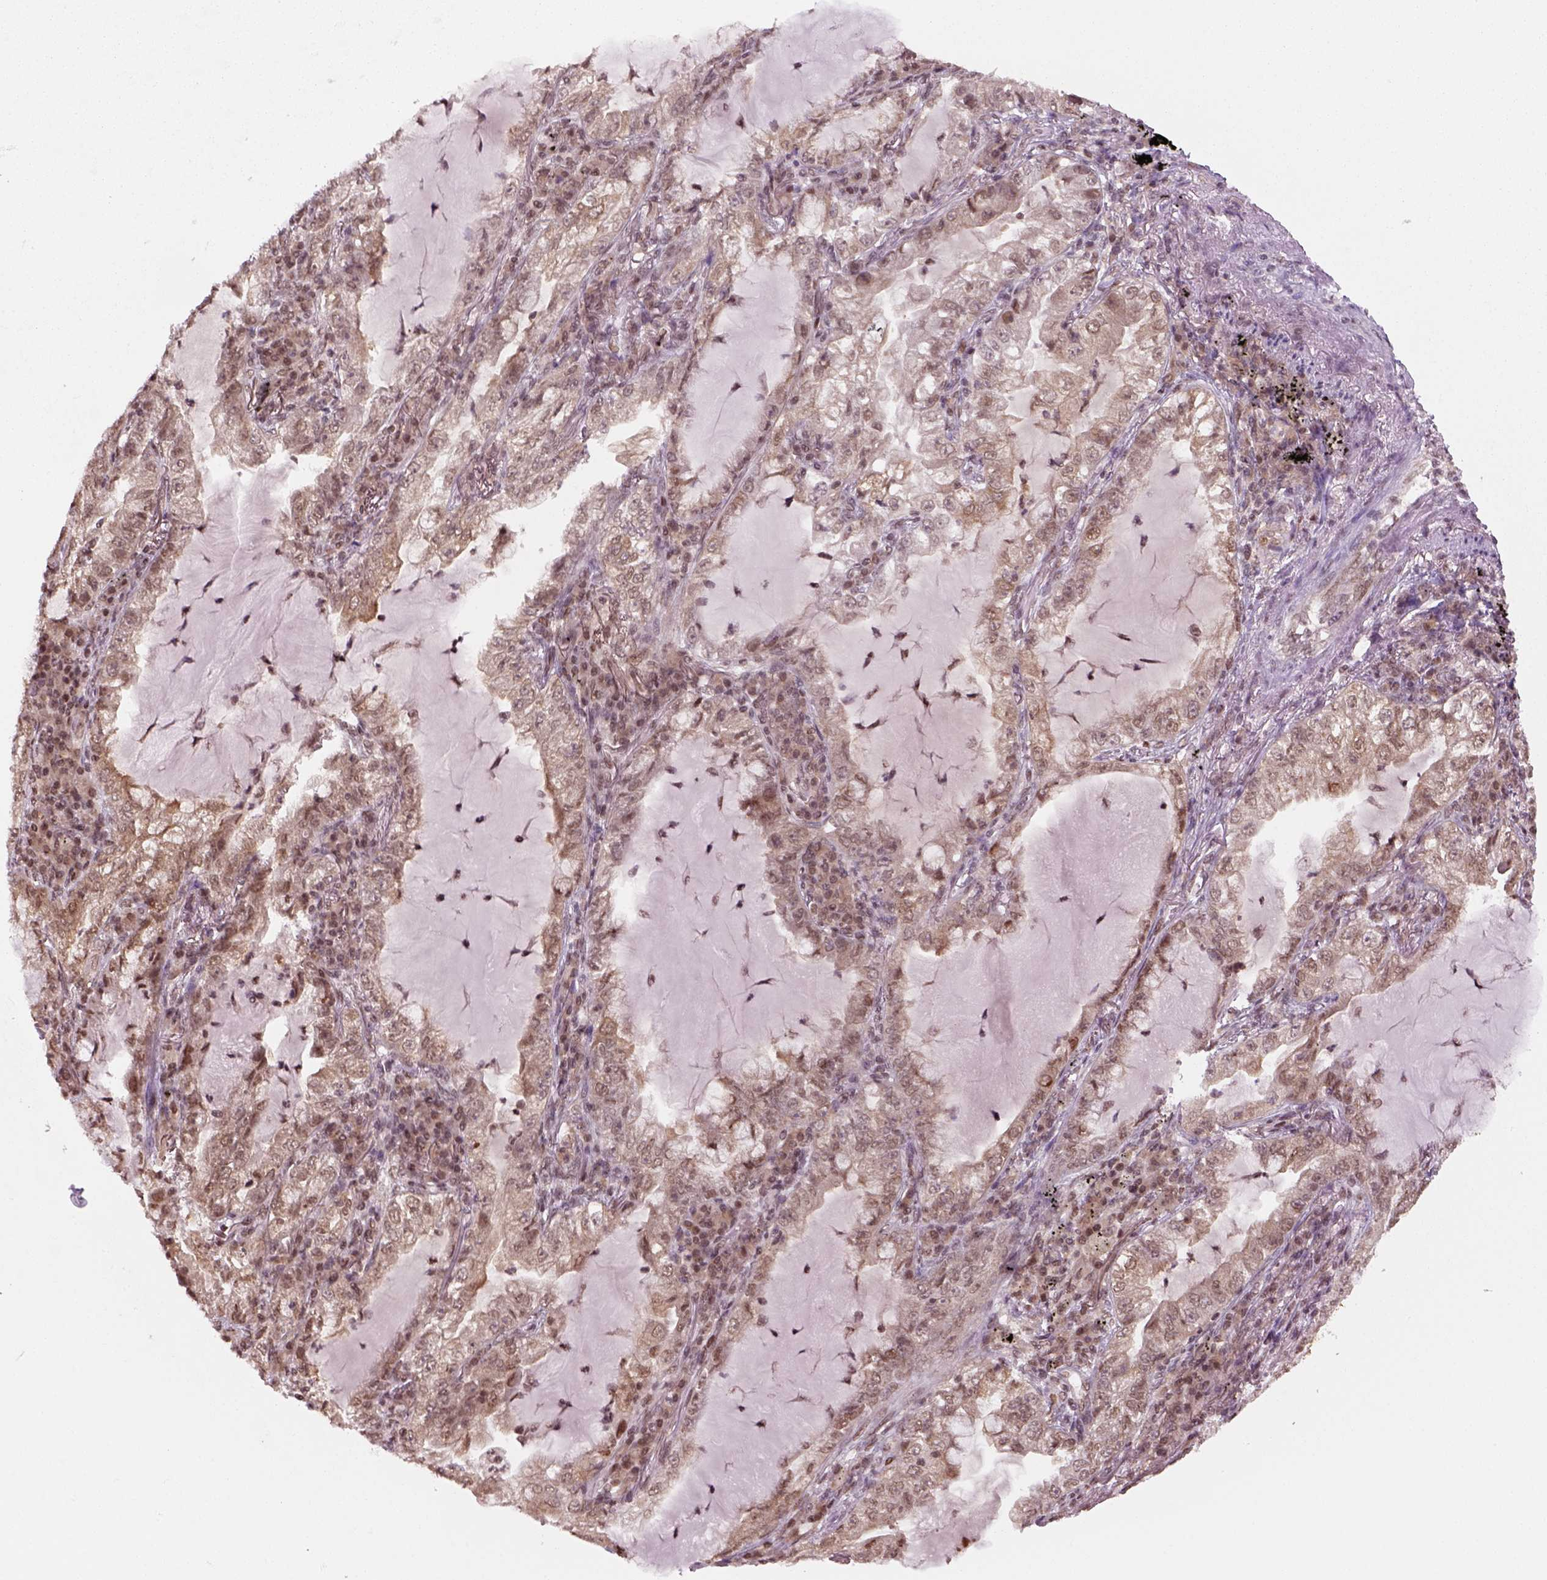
{"staining": {"intensity": "moderate", "quantity": ">75%", "location": "cytoplasmic/membranous,nuclear"}, "tissue": "lung cancer", "cell_type": "Tumor cells", "image_type": "cancer", "snomed": [{"axis": "morphology", "description": "Adenocarcinoma, NOS"}, {"axis": "topography", "description": "Lung"}], "caption": "Human lung cancer stained for a protein (brown) demonstrates moderate cytoplasmic/membranous and nuclear positive staining in approximately >75% of tumor cells.", "gene": "GOT1", "patient": {"sex": "female", "age": 73}}